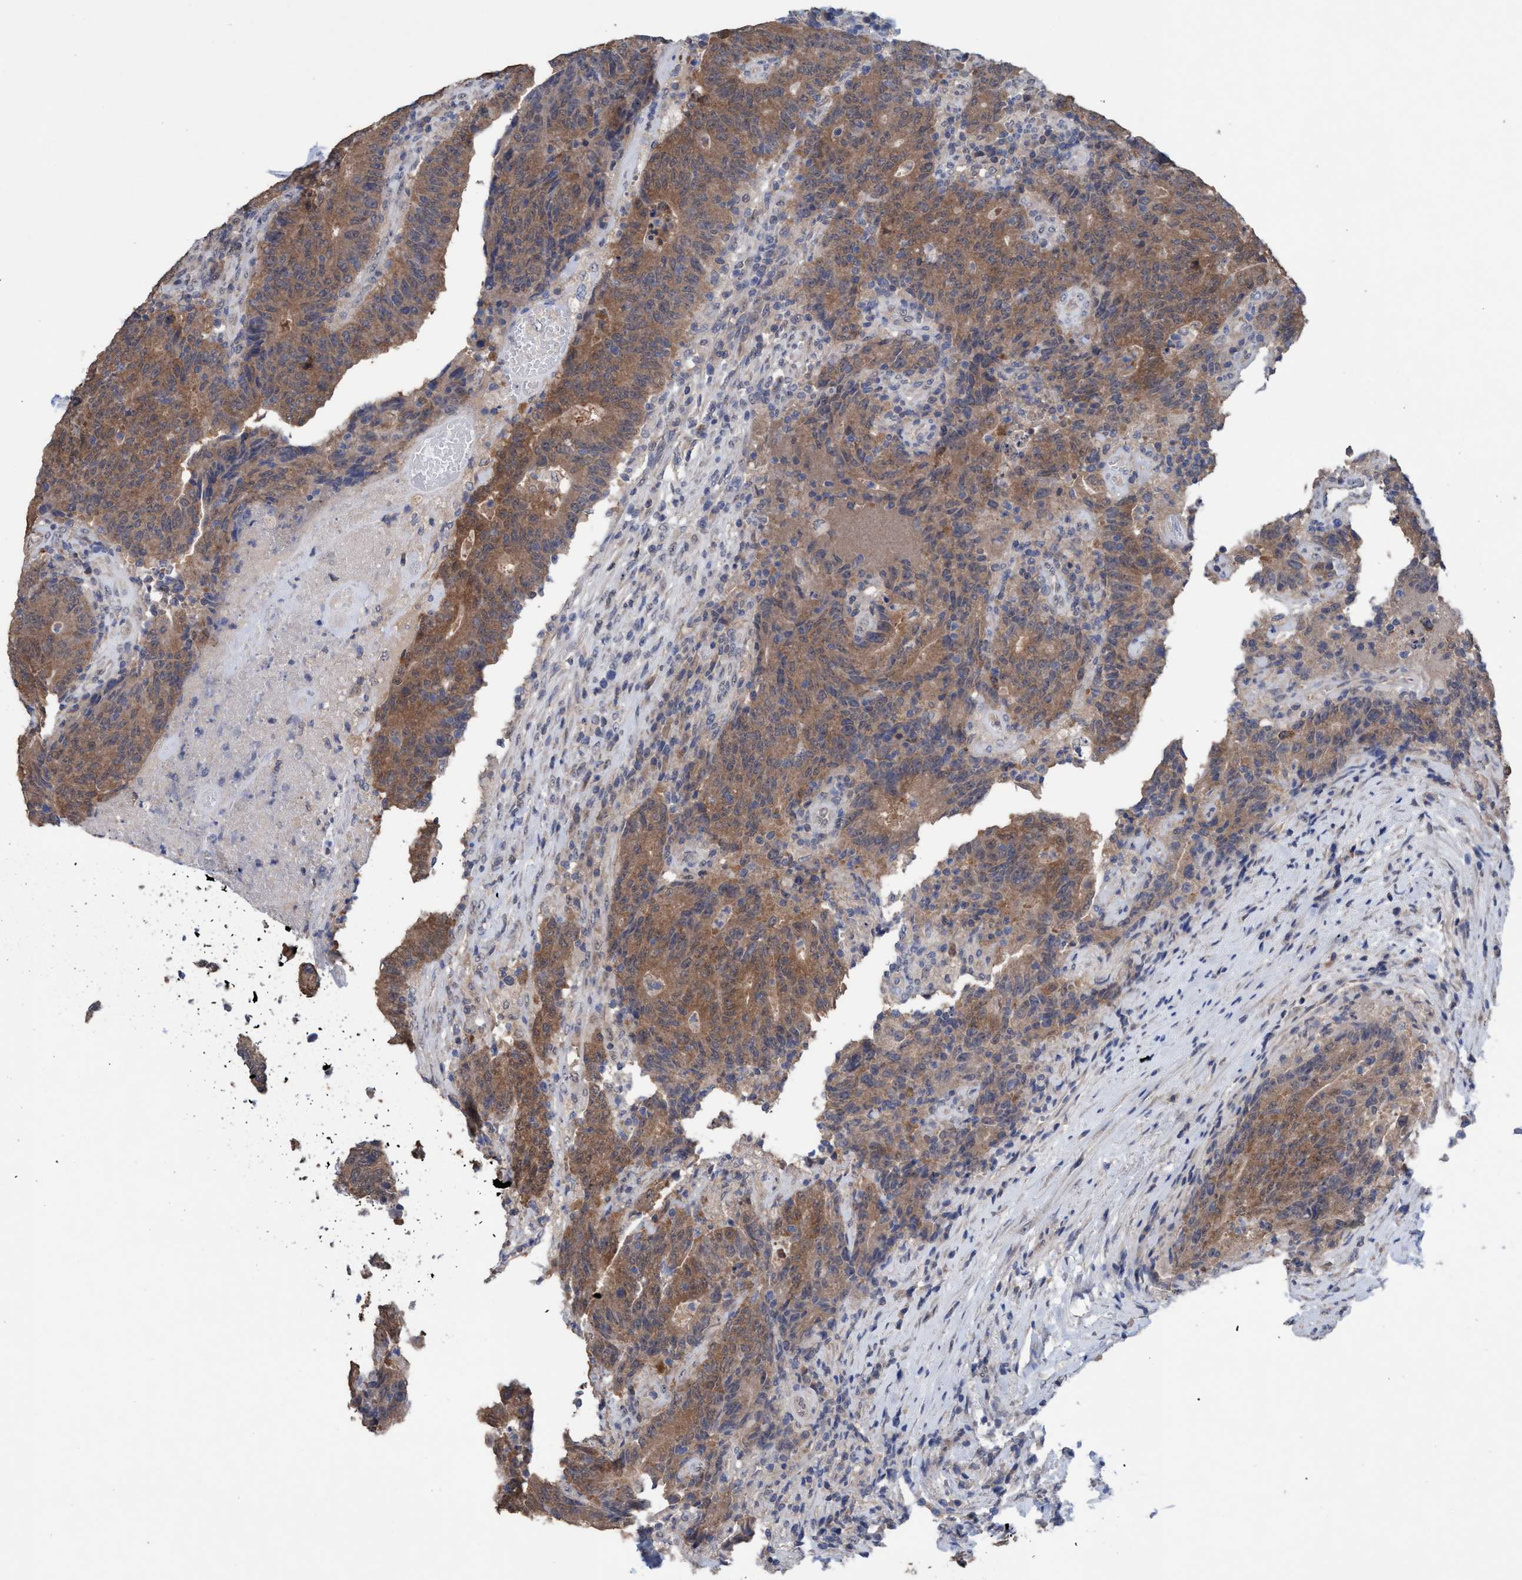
{"staining": {"intensity": "moderate", "quantity": ">75%", "location": "cytoplasmic/membranous"}, "tissue": "colorectal cancer", "cell_type": "Tumor cells", "image_type": "cancer", "snomed": [{"axis": "morphology", "description": "Normal tissue, NOS"}, {"axis": "morphology", "description": "Adenocarcinoma, NOS"}, {"axis": "topography", "description": "Colon"}], "caption": "Immunohistochemical staining of colorectal cancer demonstrates moderate cytoplasmic/membranous protein staining in approximately >75% of tumor cells.", "gene": "GLOD4", "patient": {"sex": "female", "age": 75}}